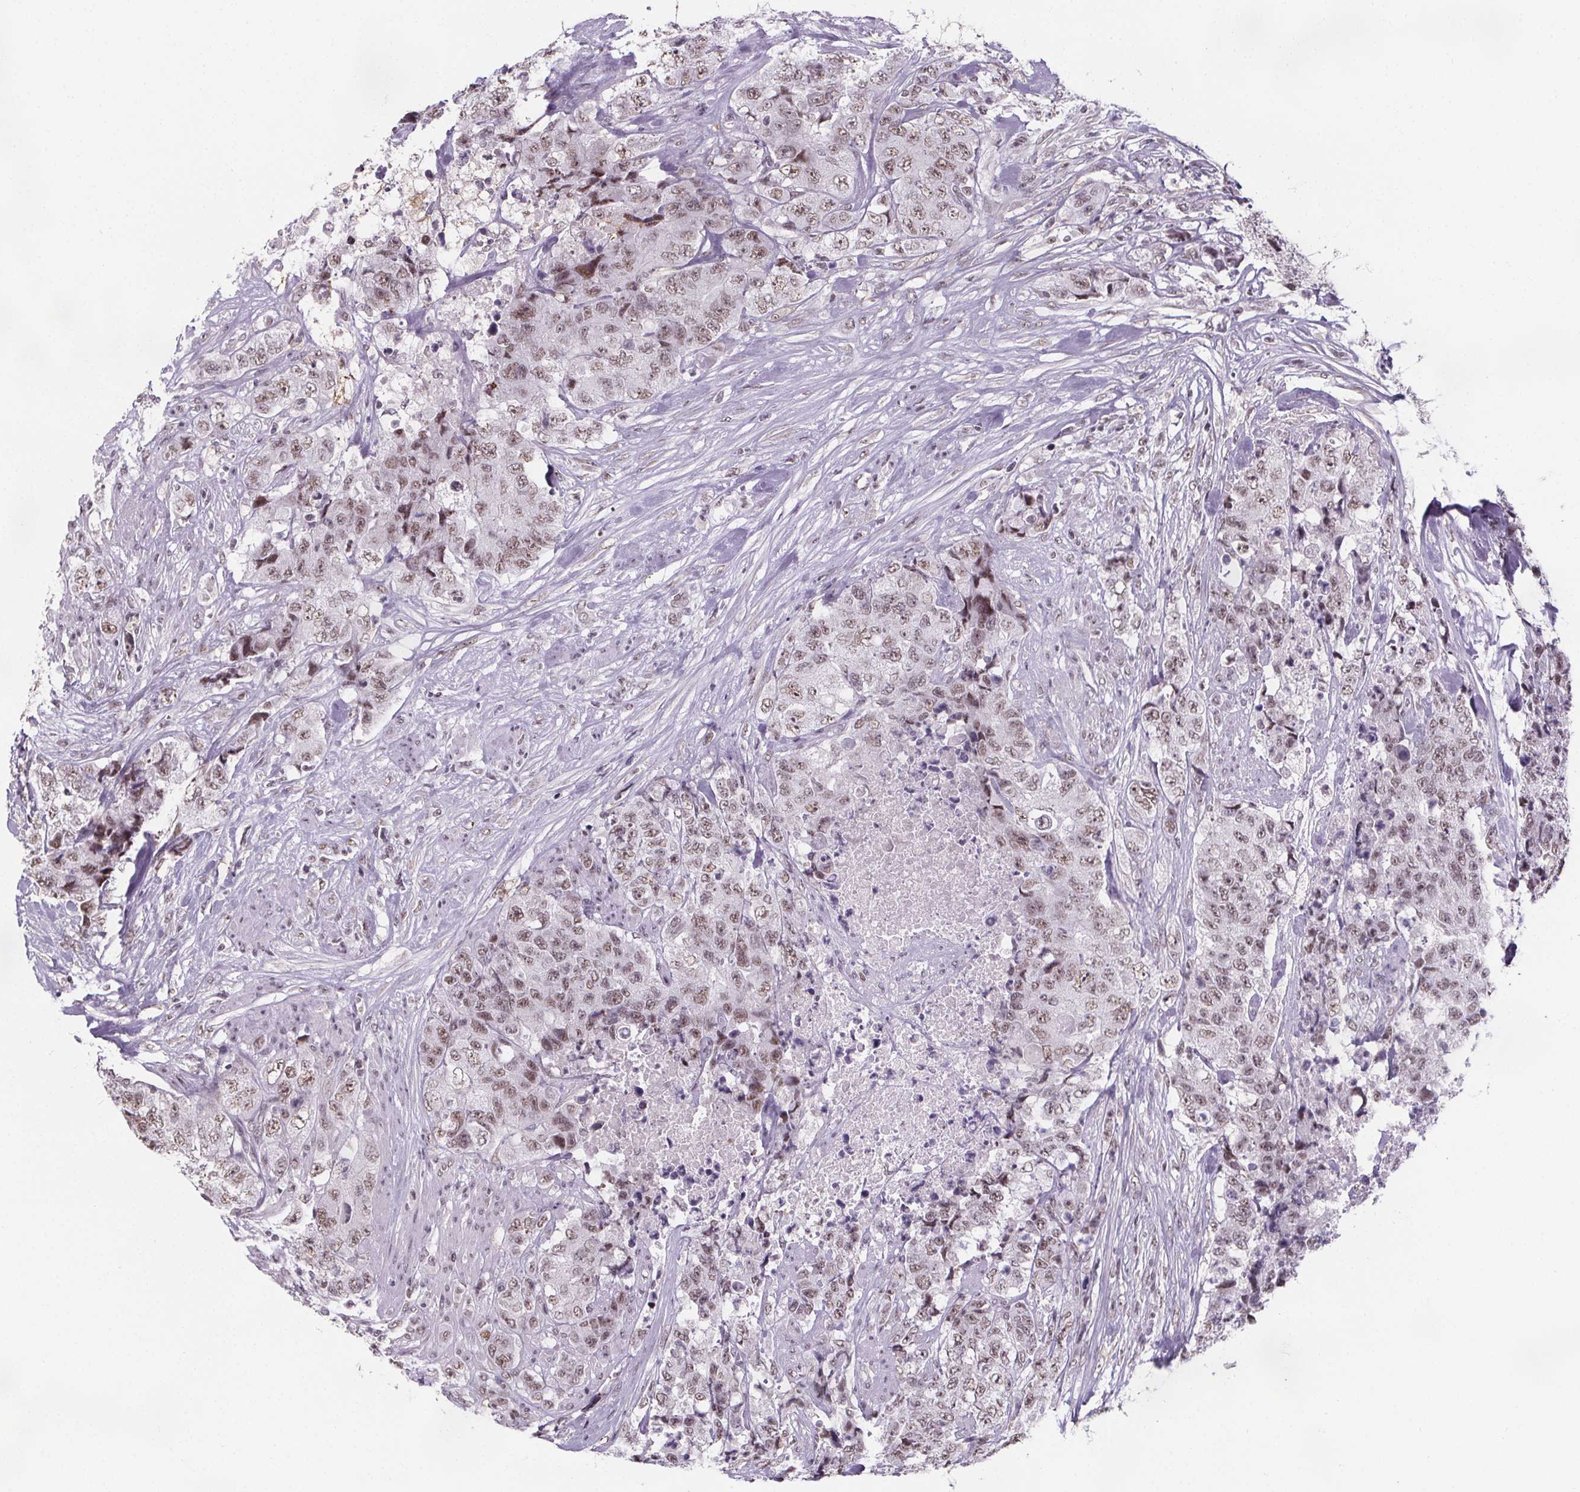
{"staining": {"intensity": "moderate", "quantity": ">75%", "location": "nuclear"}, "tissue": "urothelial cancer", "cell_type": "Tumor cells", "image_type": "cancer", "snomed": [{"axis": "morphology", "description": "Urothelial carcinoma, High grade"}, {"axis": "topography", "description": "Urinary bladder"}], "caption": "Immunohistochemistry (IHC) (DAB) staining of urothelial cancer shows moderate nuclear protein expression in approximately >75% of tumor cells.", "gene": "ZNF572", "patient": {"sex": "female", "age": 78}}